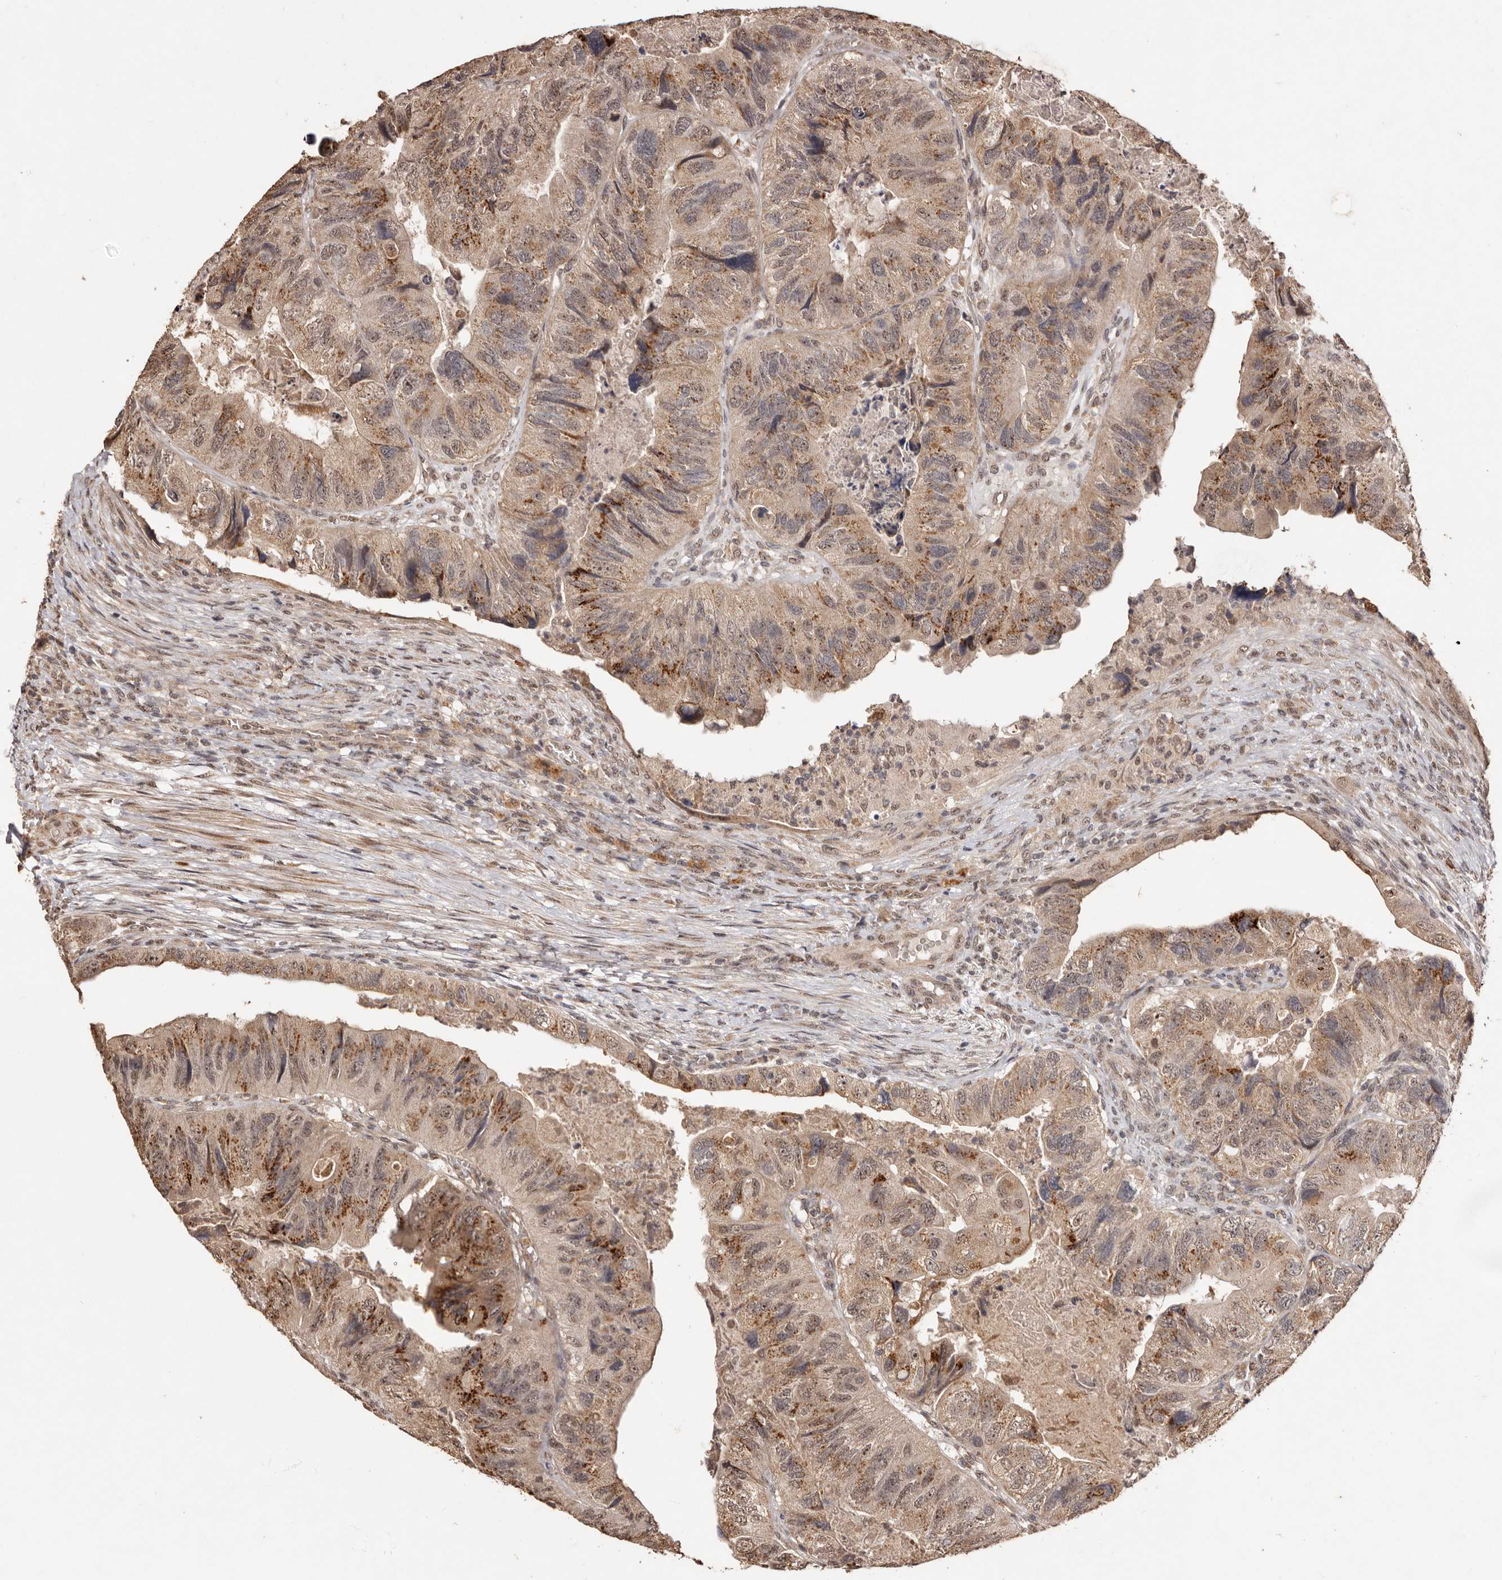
{"staining": {"intensity": "strong", "quantity": "25%-75%", "location": "cytoplasmic/membranous,nuclear"}, "tissue": "colorectal cancer", "cell_type": "Tumor cells", "image_type": "cancer", "snomed": [{"axis": "morphology", "description": "Adenocarcinoma, NOS"}, {"axis": "topography", "description": "Rectum"}], "caption": "About 25%-75% of tumor cells in colorectal adenocarcinoma display strong cytoplasmic/membranous and nuclear protein staining as visualized by brown immunohistochemical staining.", "gene": "NOTCH1", "patient": {"sex": "male", "age": 63}}